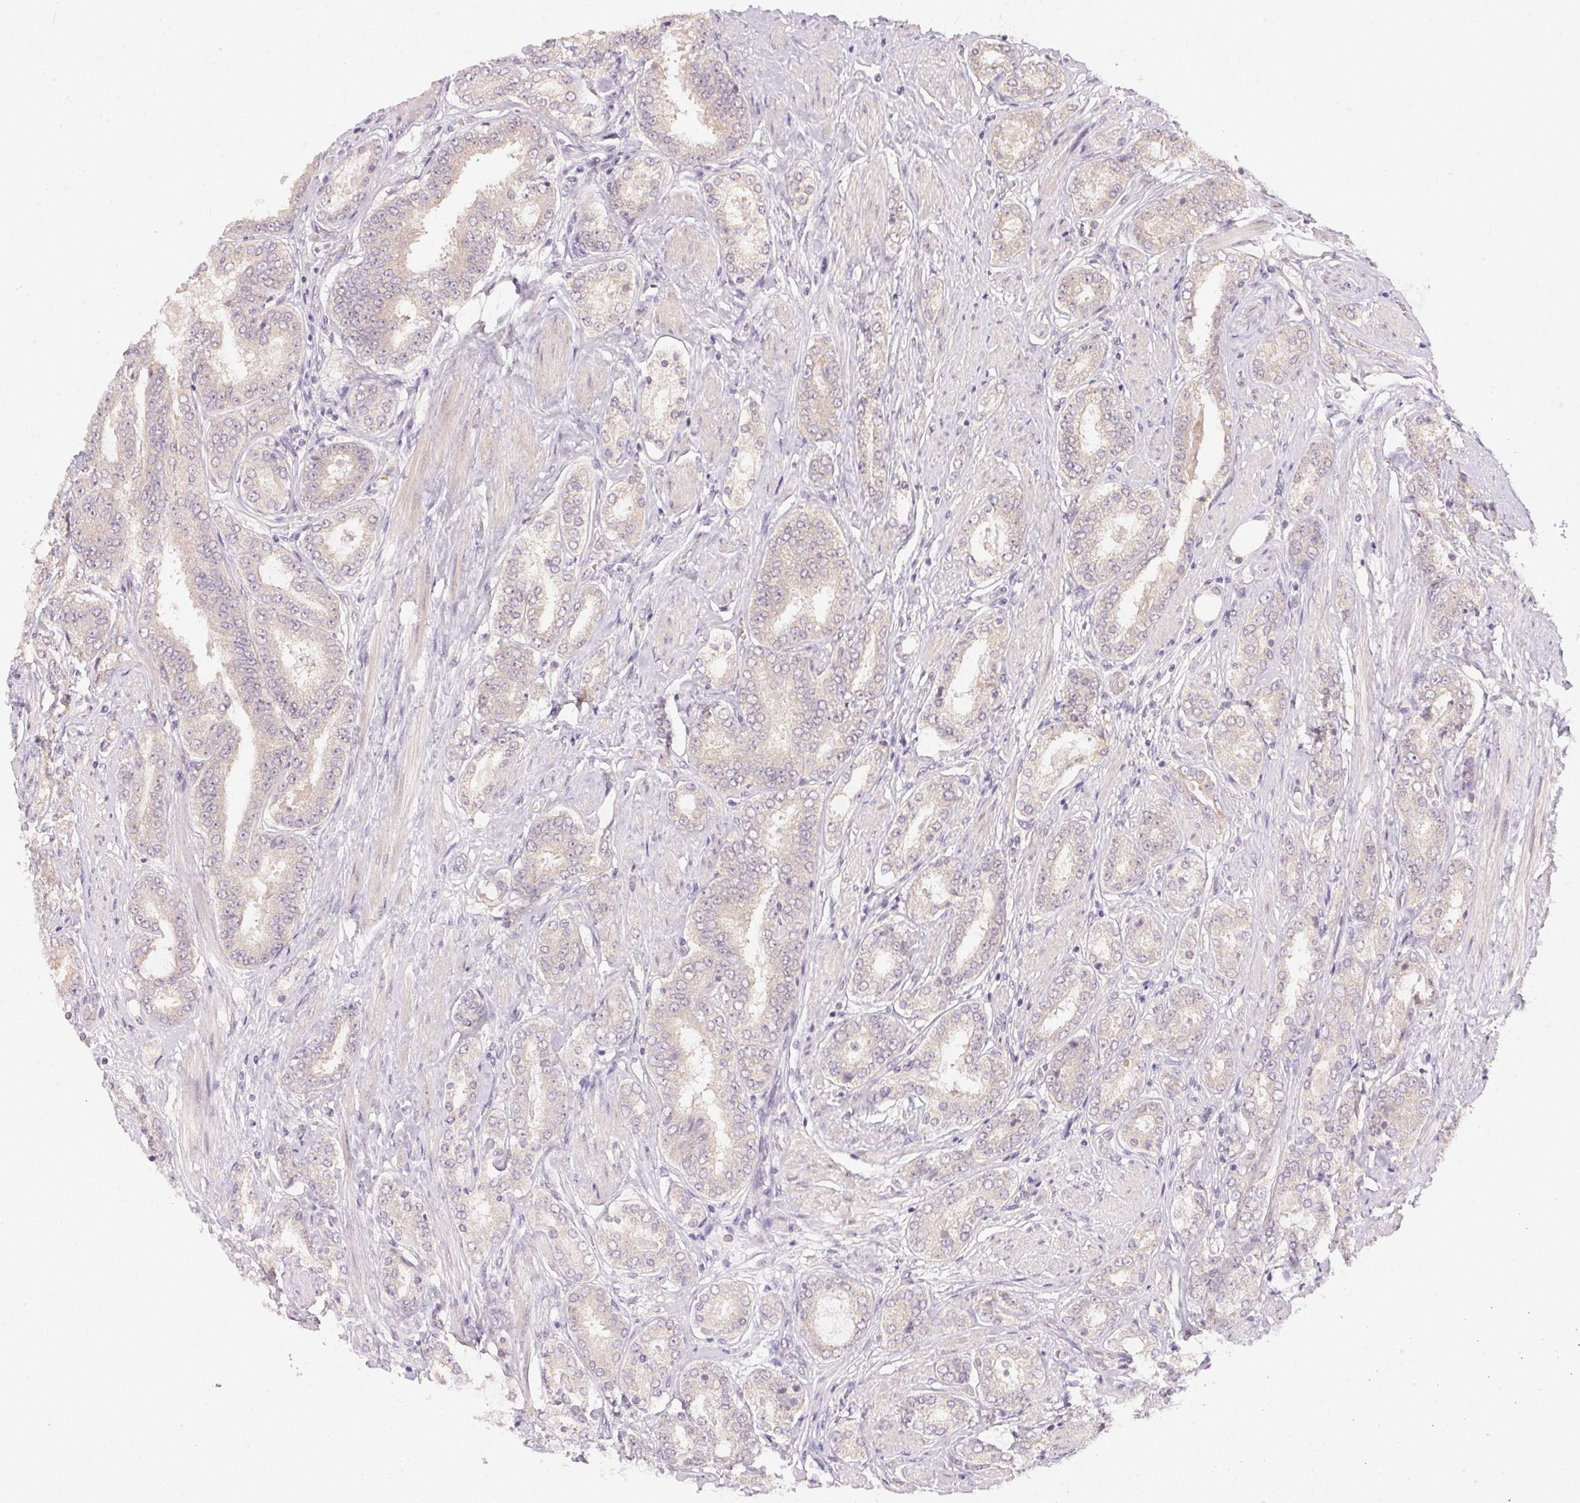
{"staining": {"intensity": "negative", "quantity": "none", "location": "none"}, "tissue": "prostate cancer", "cell_type": "Tumor cells", "image_type": "cancer", "snomed": [{"axis": "morphology", "description": "Adenocarcinoma, High grade"}, {"axis": "topography", "description": "Prostate"}], "caption": "Prostate cancer (adenocarcinoma (high-grade)) was stained to show a protein in brown. There is no significant expression in tumor cells.", "gene": "TTC23L", "patient": {"sex": "male", "age": 63}}